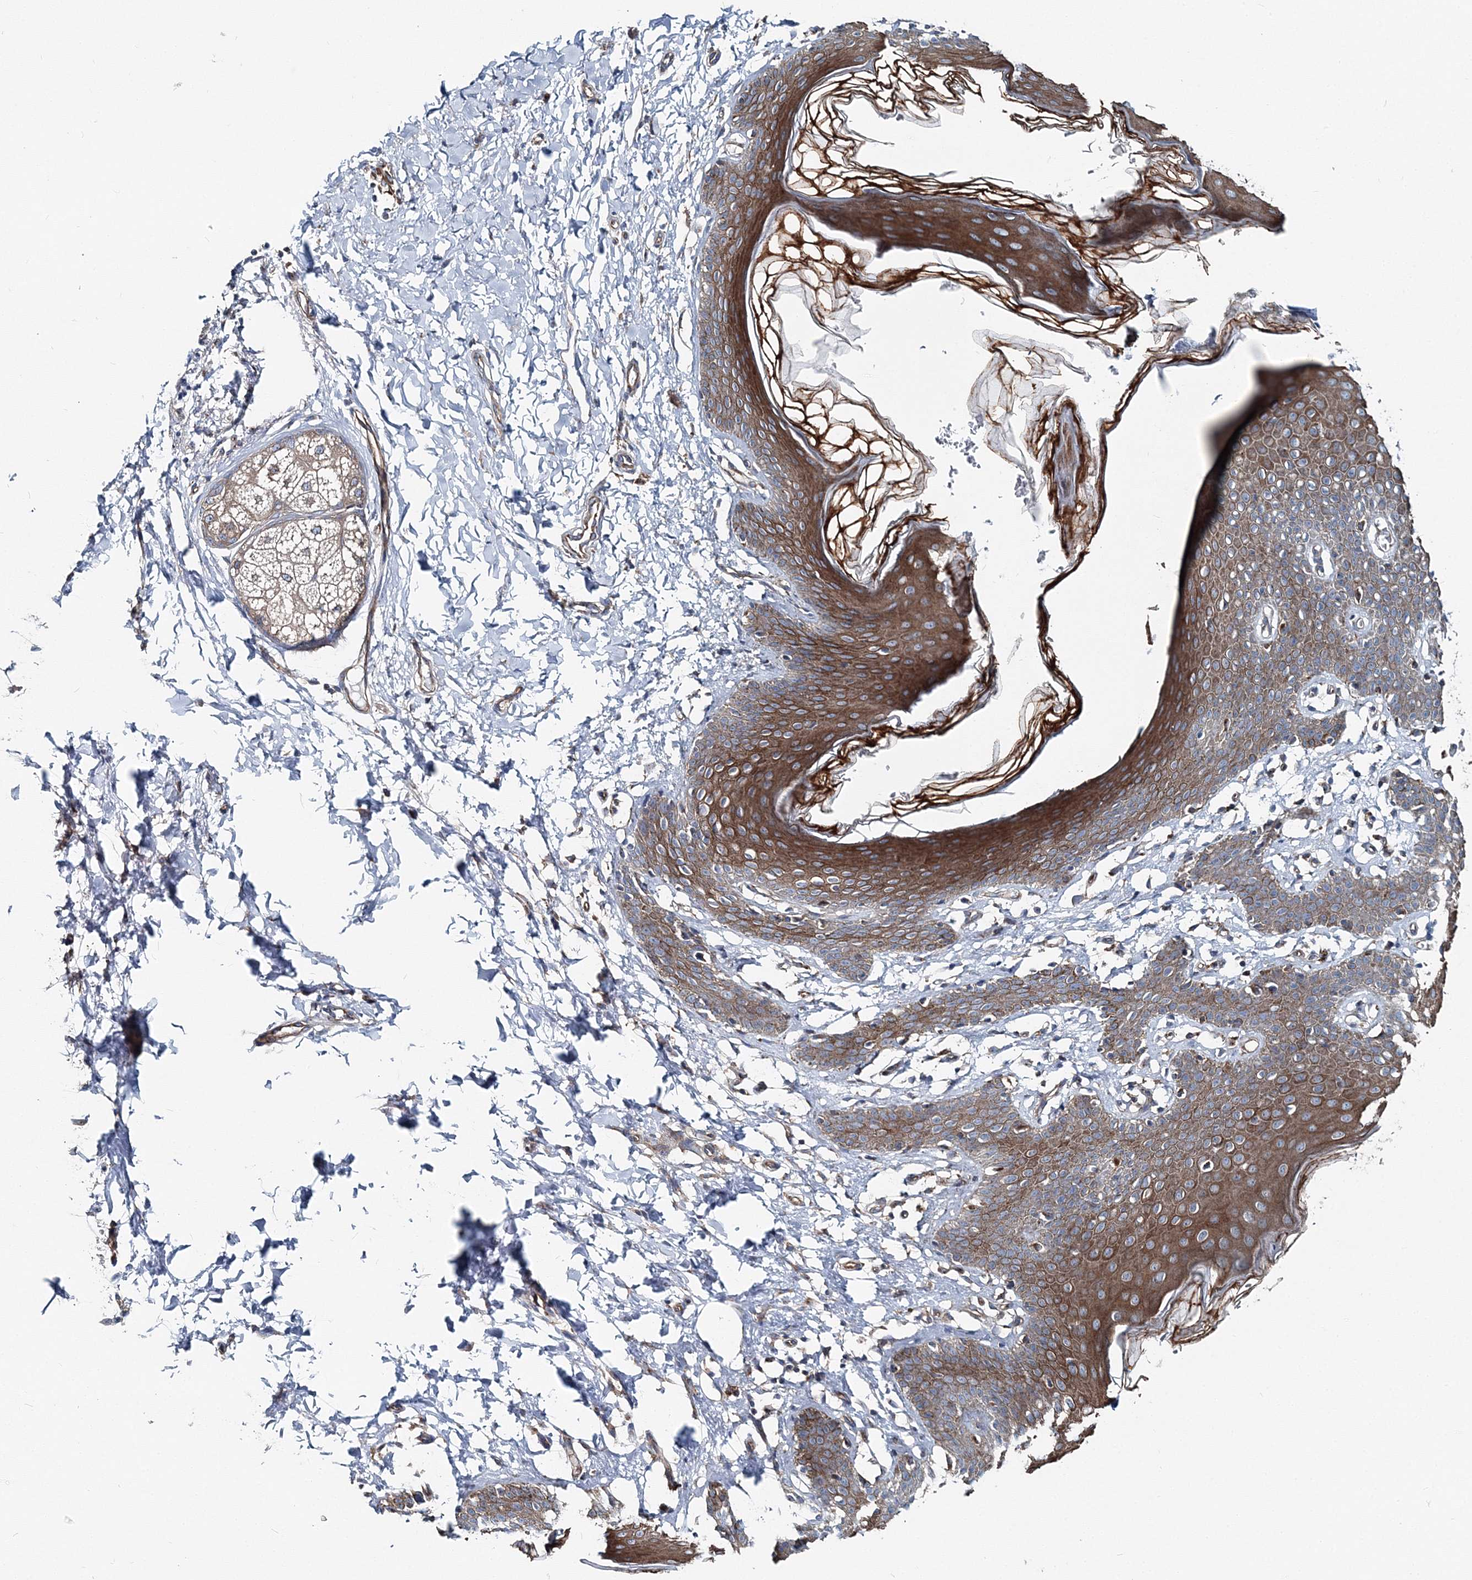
{"staining": {"intensity": "strong", "quantity": ">75%", "location": "cytoplasmic/membranous"}, "tissue": "skin", "cell_type": "Epidermal cells", "image_type": "normal", "snomed": [{"axis": "morphology", "description": "Normal tissue, NOS"}, {"axis": "topography", "description": "Vulva"}], "caption": "The micrograph exhibits staining of benign skin, revealing strong cytoplasmic/membranous protein expression (brown color) within epidermal cells. The staining is performed using DAB (3,3'-diaminobenzidine) brown chromogen to label protein expression. The nuclei are counter-stained blue using hematoxylin.", "gene": "MPHOSPH9", "patient": {"sex": "female", "age": 66}}